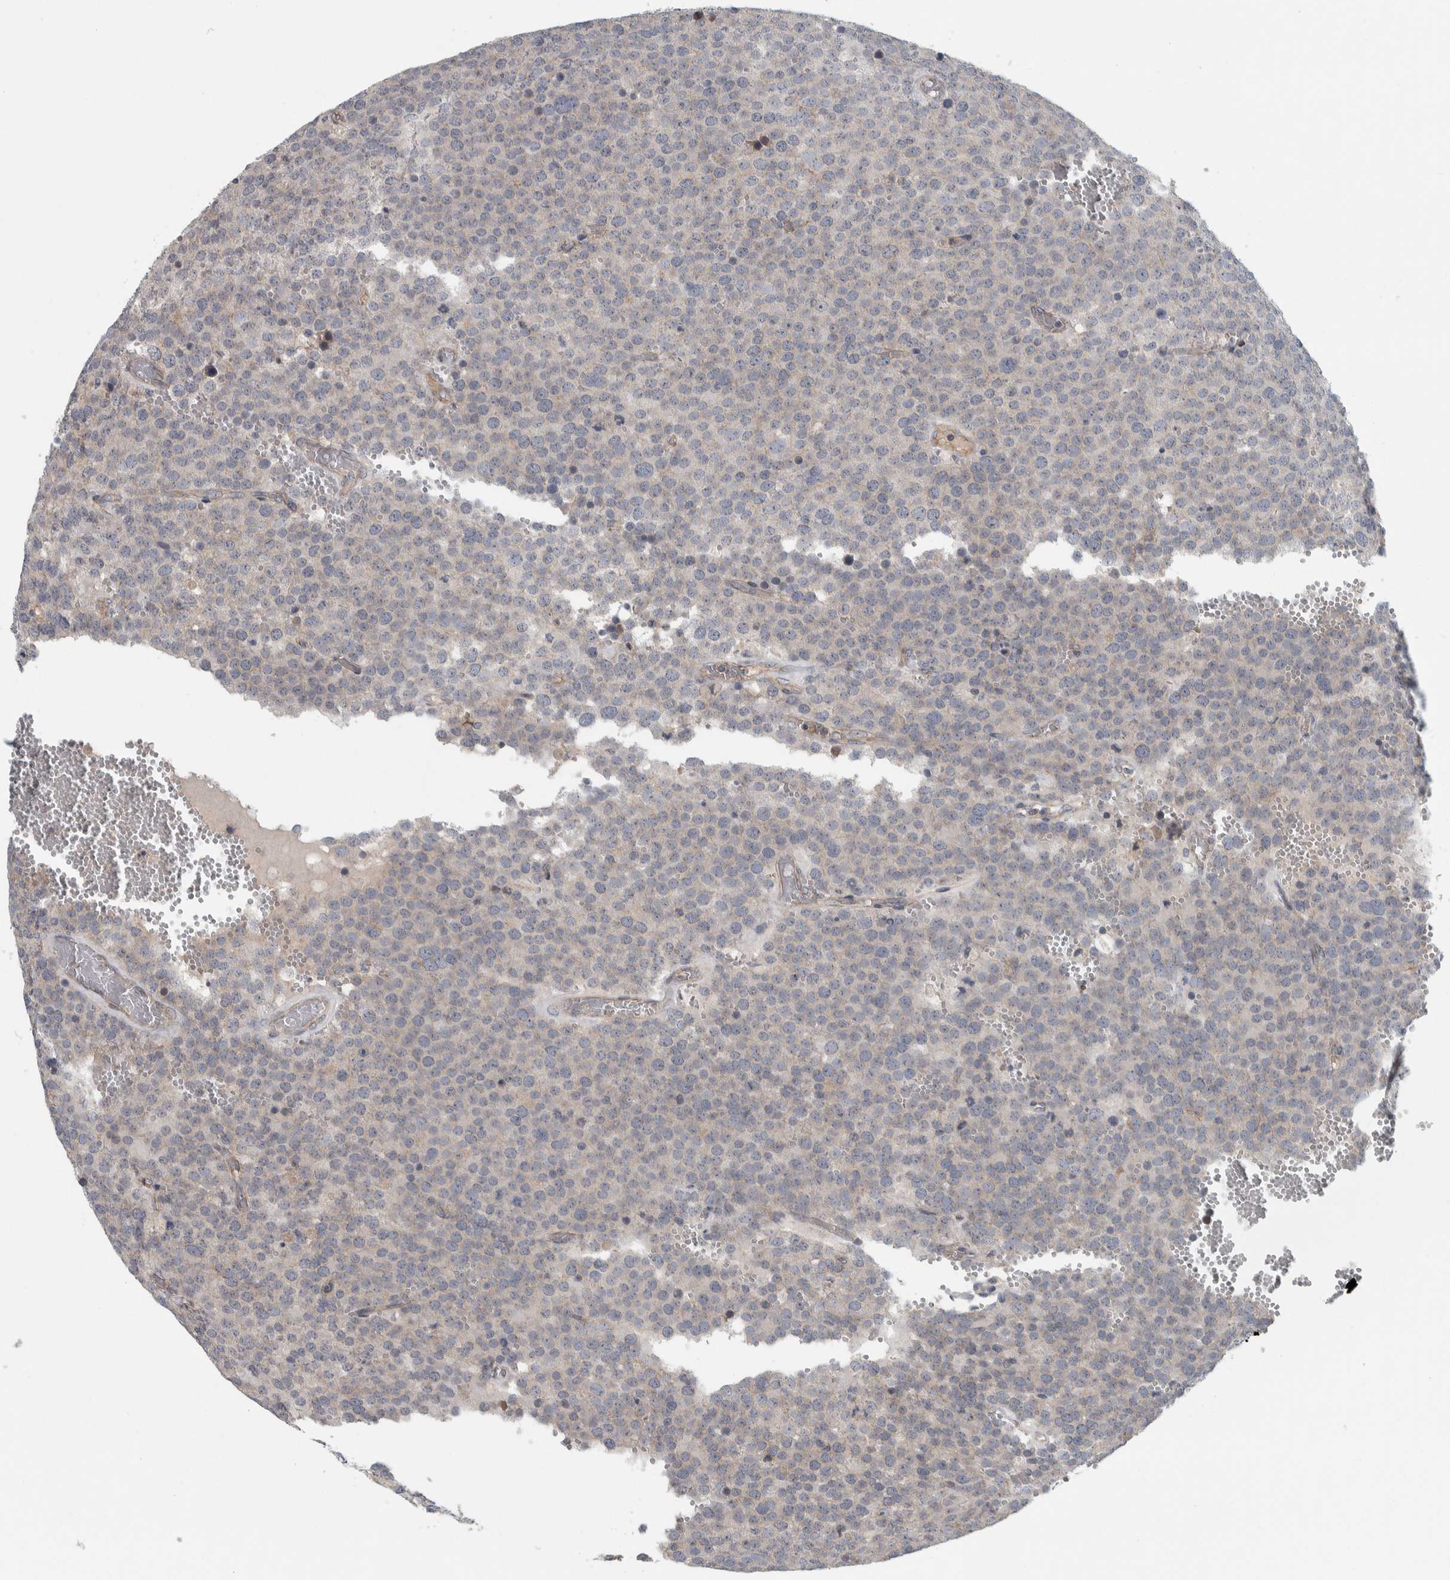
{"staining": {"intensity": "negative", "quantity": "none", "location": "none"}, "tissue": "testis cancer", "cell_type": "Tumor cells", "image_type": "cancer", "snomed": [{"axis": "morphology", "description": "Normal tissue, NOS"}, {"axis": "morphology", "description": "Seminoma, NOS"}, {"axis": "topography", "description": "Testis"}], "caption": "Immunohistochemistry of testis seminoma reveals no expression in tumor cells.", "gene": "KCNJ3", "patient": {"sex": "male", "age": 71}}